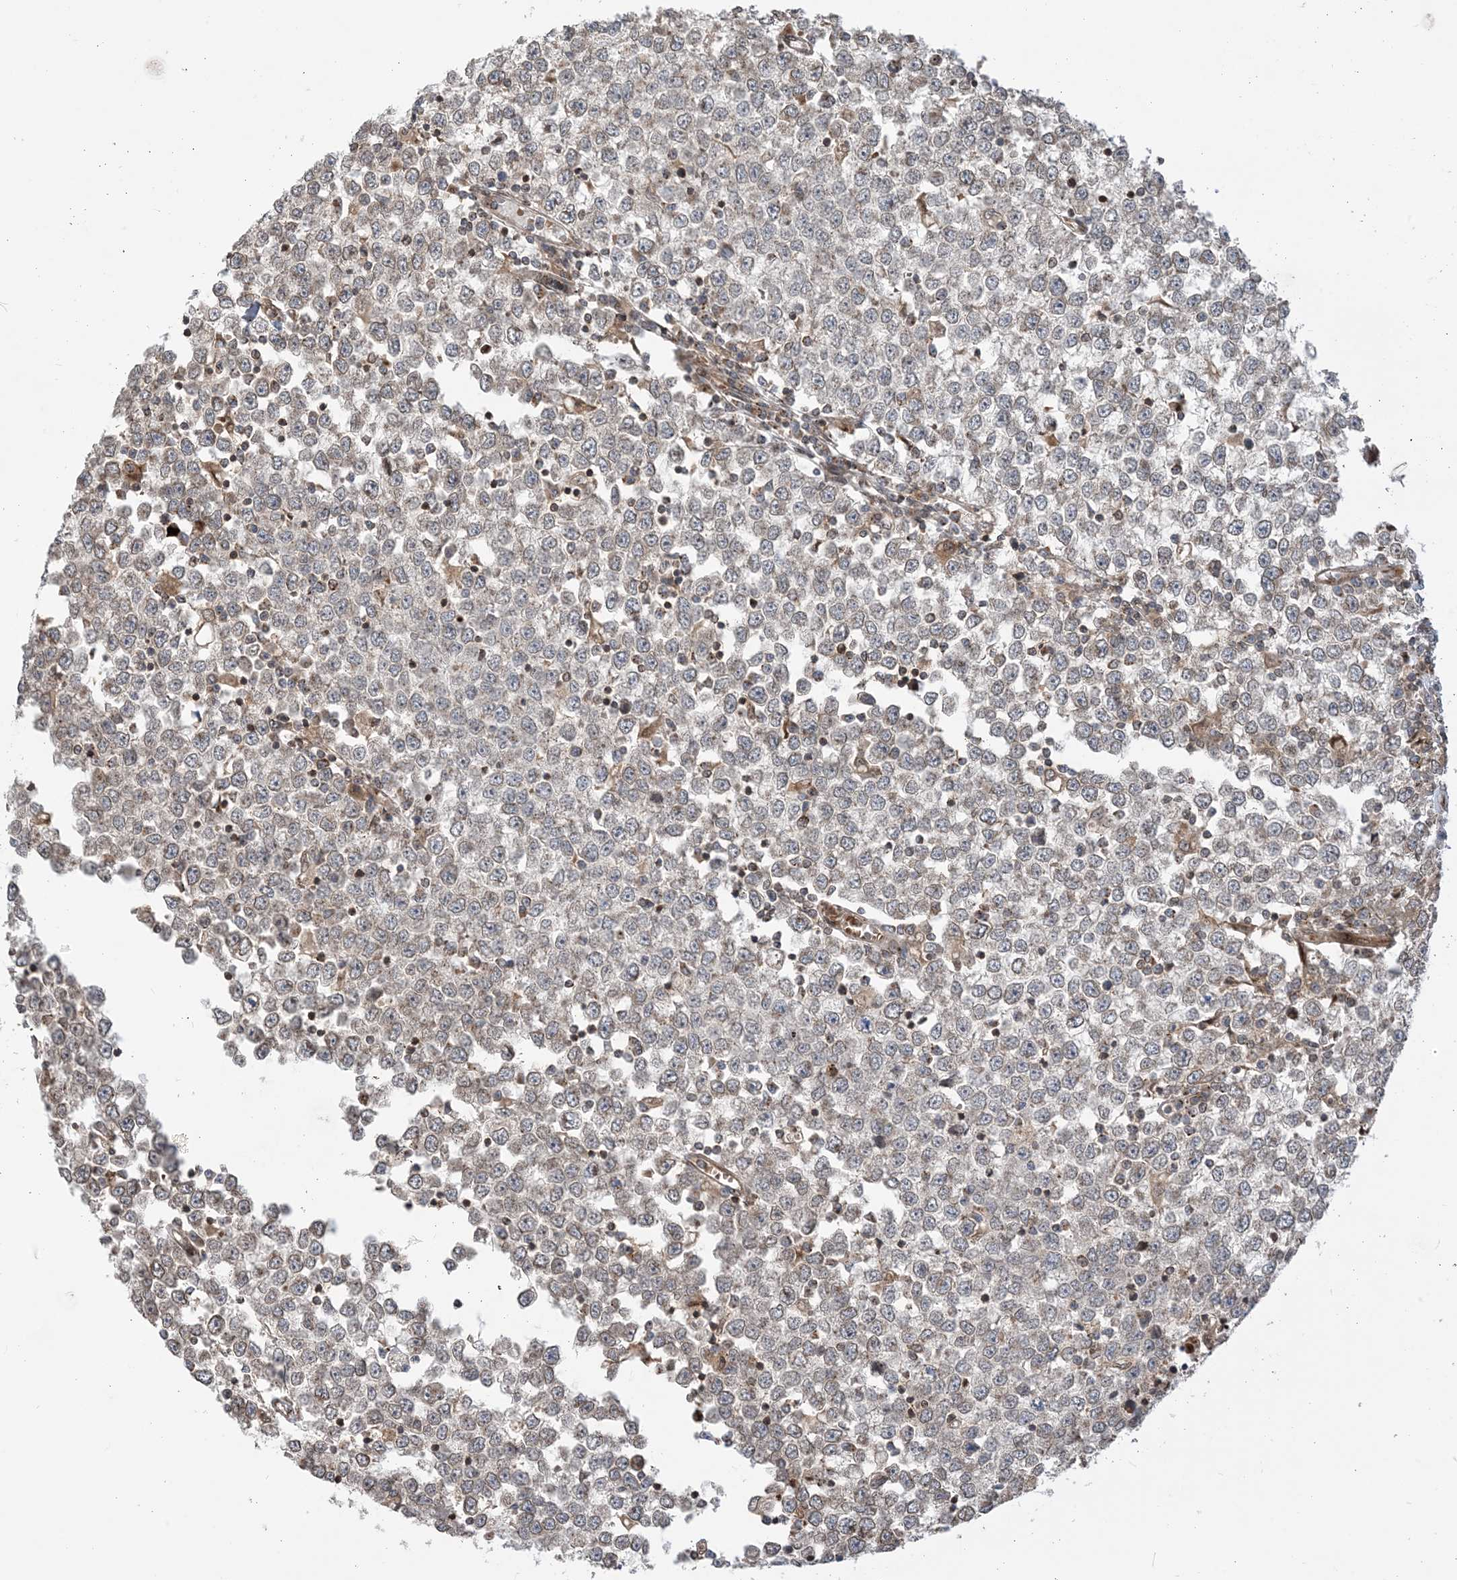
{"staining": {"intensity": "weak", "quantity": "25%-75%", "location": "cytoplasmic/membranous"}, "tissue": "testis cancer", "cell_type": "Tumor cells", "image_type": "cancer", "snomed": [{"axis": "morphology", "description": "Seminoma, NOS"}, {"axis": "topography", "description": "Testis"}], "caption": "Protein expression by immunohistochemistry (IHC) exhibits weak cytoplasmic/membranous positivity in approximately 25%-75% of tumor cells in testis cancer (seminoma).", "gene": "CASP4", "patient": {"sex": "male", "age": 65}}